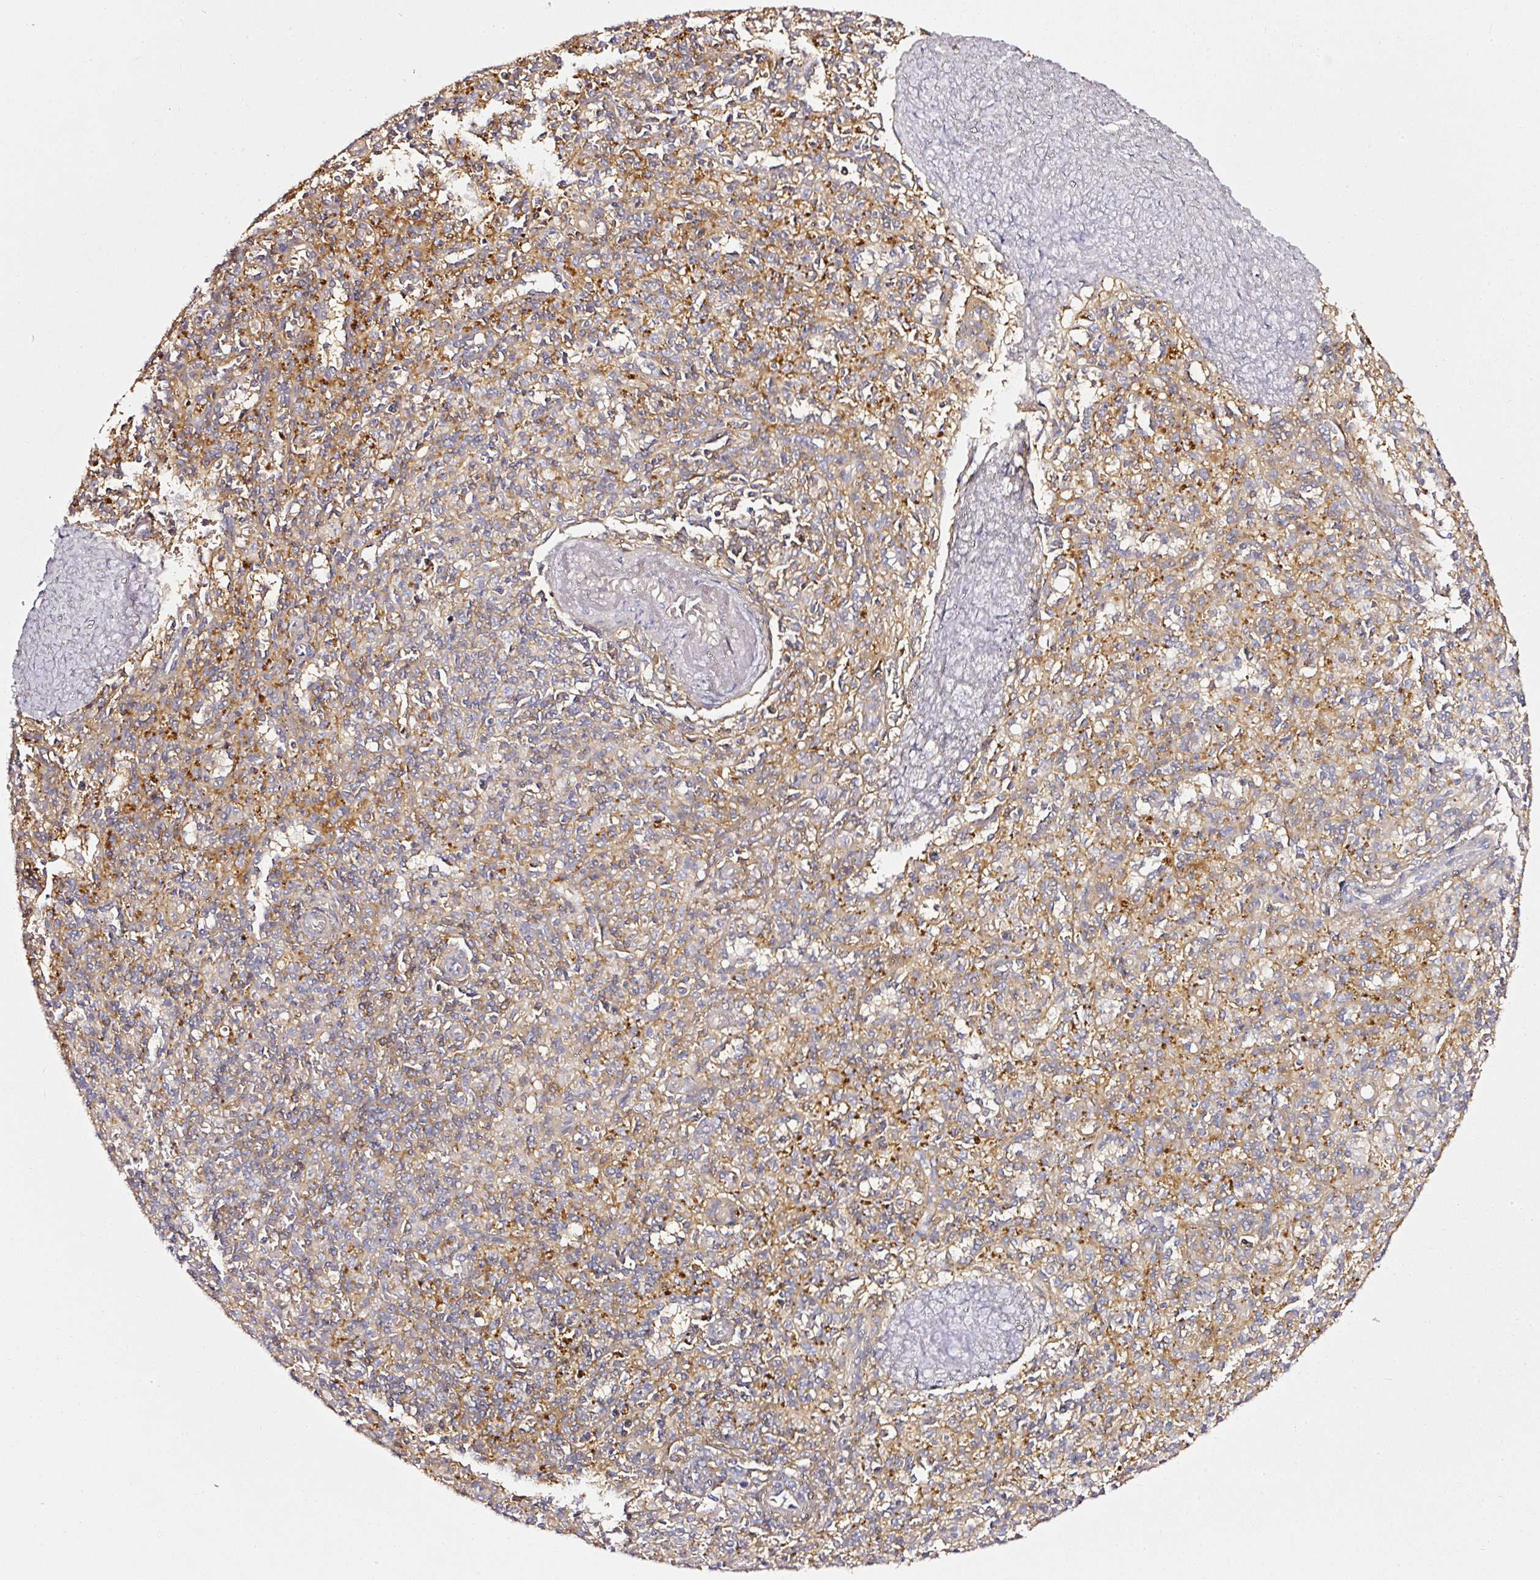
{"staining": {"intensity": "weak", "quantity": "25%-75%", "location": "cytoplasmic/membranous"}, "tissue": "spleen", "cell_type": "Cells in red pulp", "image_type": "normal", "snomed": [{"axis": "morphology", "description": "Normal tissue, NOS"}, {"axis": "topography", "description": "Spleen"}], "caption": "Spleen stained with DAB (3,3'-diaminobenzidine) IHC exhibits low levels of weak cytoplasmic/membranous staining in about 25%-75% of cells in red pulp.", "gene": "CD47", "patient": {"sex": "female", "age": 70}}